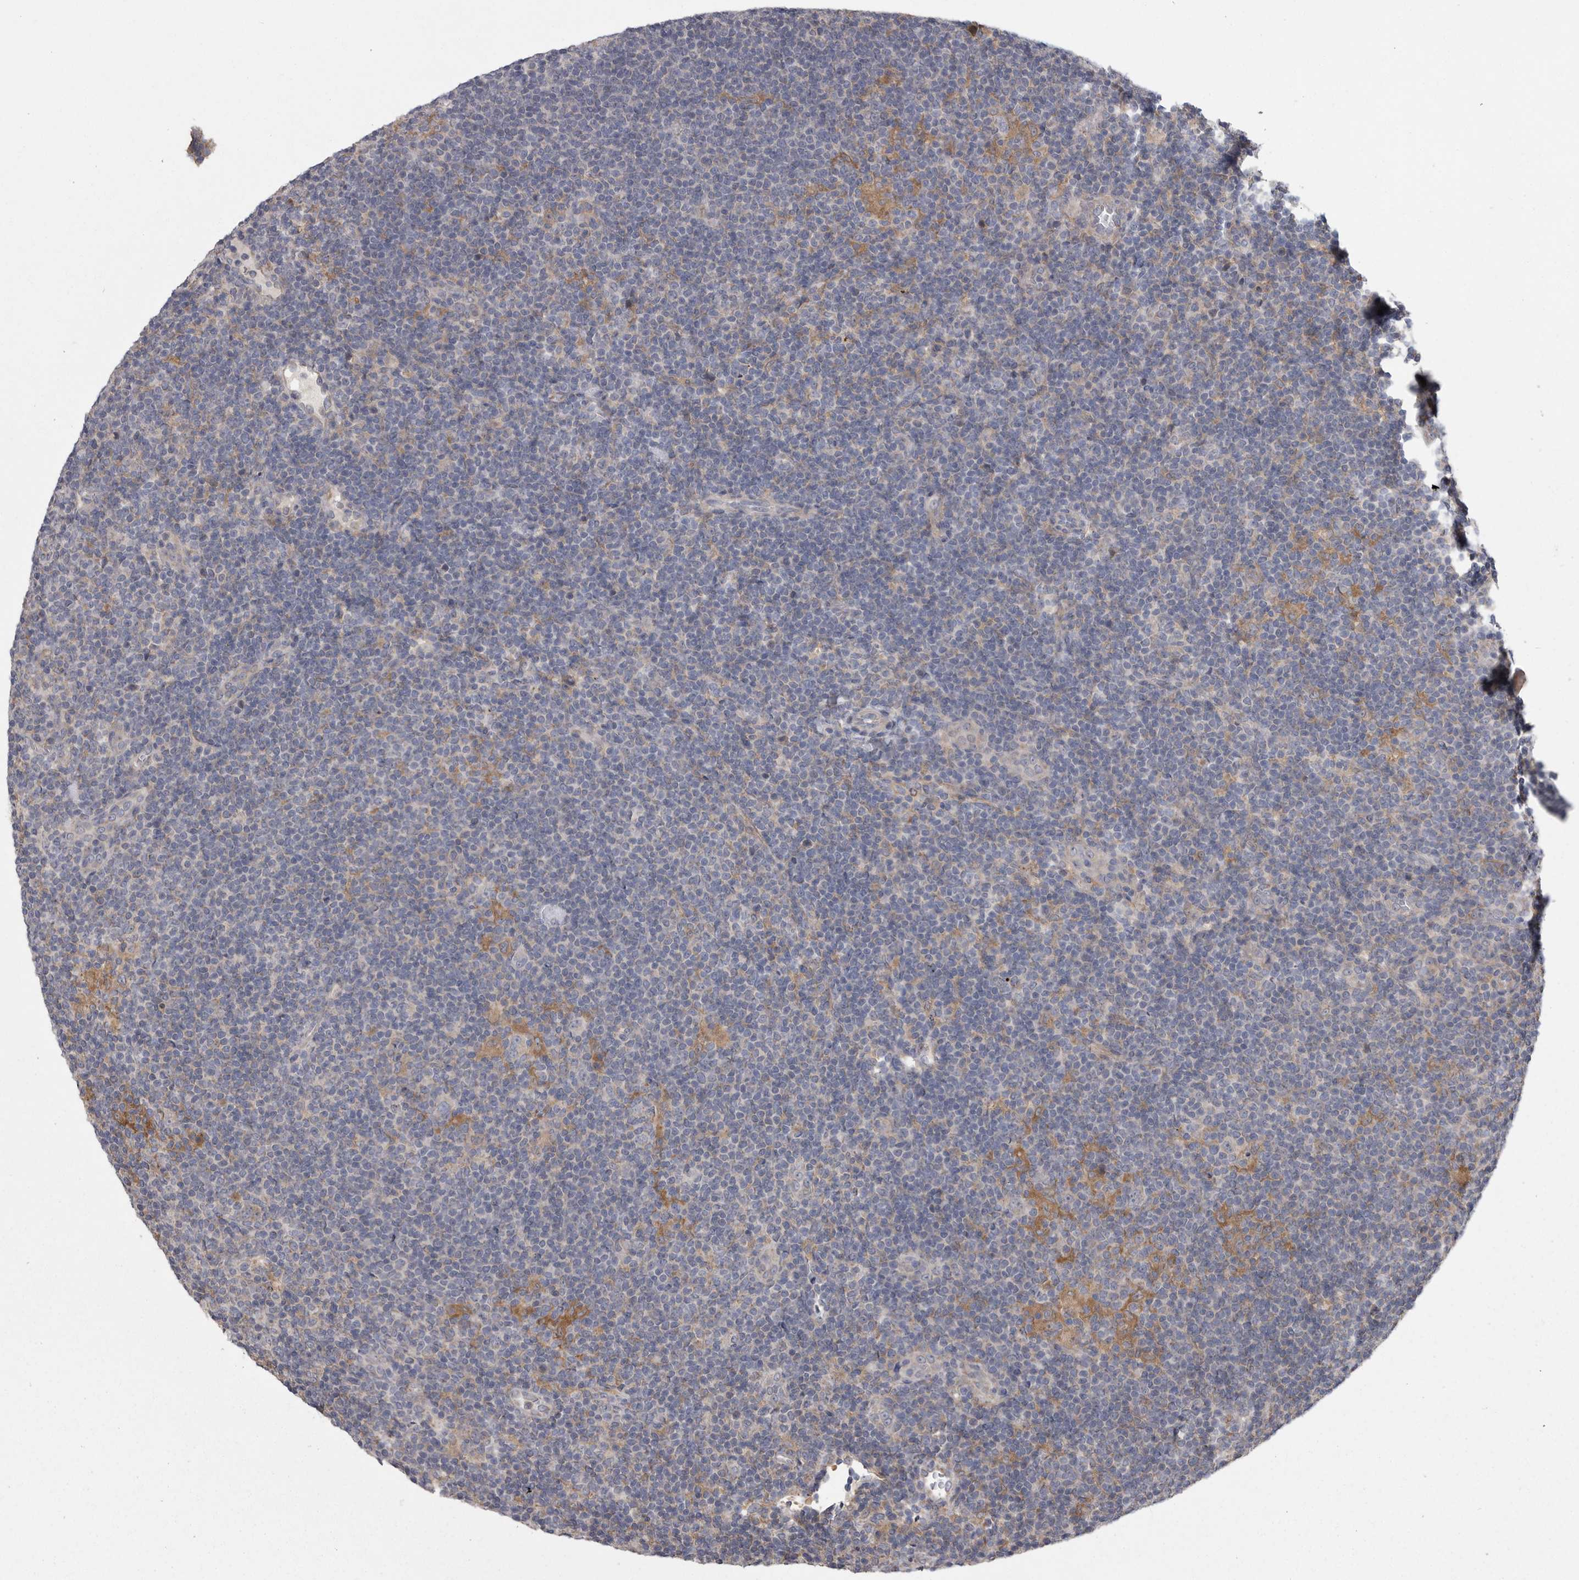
{"staining": {"intensity": "negative", "quantity": "none", "location": "none"}, "tissue": "lymphoma", "cell_type": "Tumor cells", "image_type": "cancer", "snomed": [{"axis": "morphology", "description": "Hodgkin's disease, NOS"}, {"axis": "topography", "description": "Lymph node"}], "caption": "Immunohistochemical staining of human Hodgkin's disease reveals no significant expression in tumor cells.", "gene": "CRP", "patient": {"sex": "female", "age": 57}}